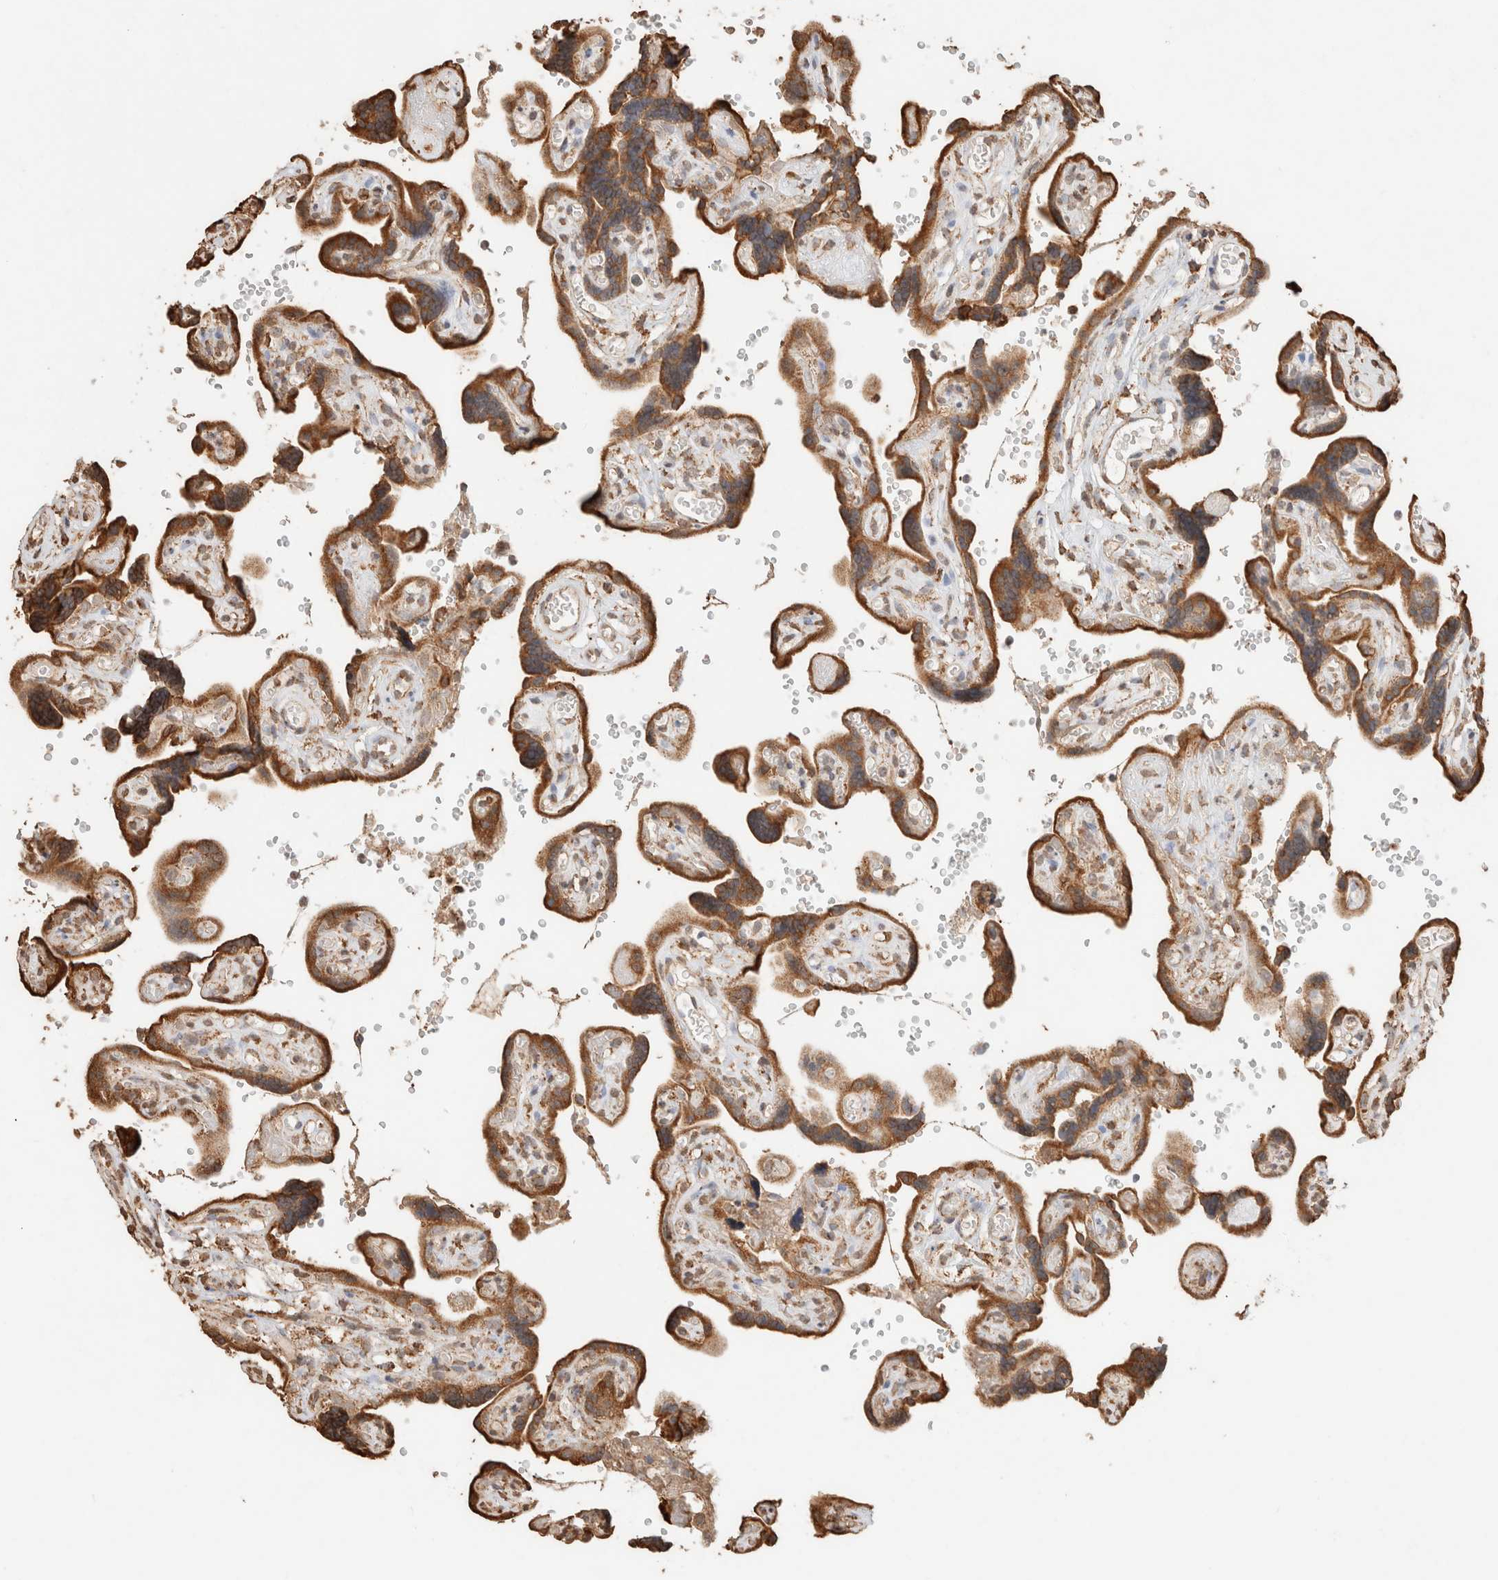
{"staining": {"intensity": "moderate", "quantity": ">75%", "location": "cytoplasmic/membranous"}, "tissue": "placenta", "cell_type": "Decidual cells", "image_type": "normal", "snomed": [{"axis": "morphology", "description": "Normal tissue, NOS"}, {"axis": "topography", "description": "Placenta"}], "caption": "An IHC histopathology image of benign tissue is shown. Protein staining in brown labels moderate cytoplasmic/membranous positivity in placenta within decidual cells. Ihc stains the protein of interest in brown and the nuclei are stained blue.", "gene": "SDC2", "patient": {"sex": "female", "age": 30}}